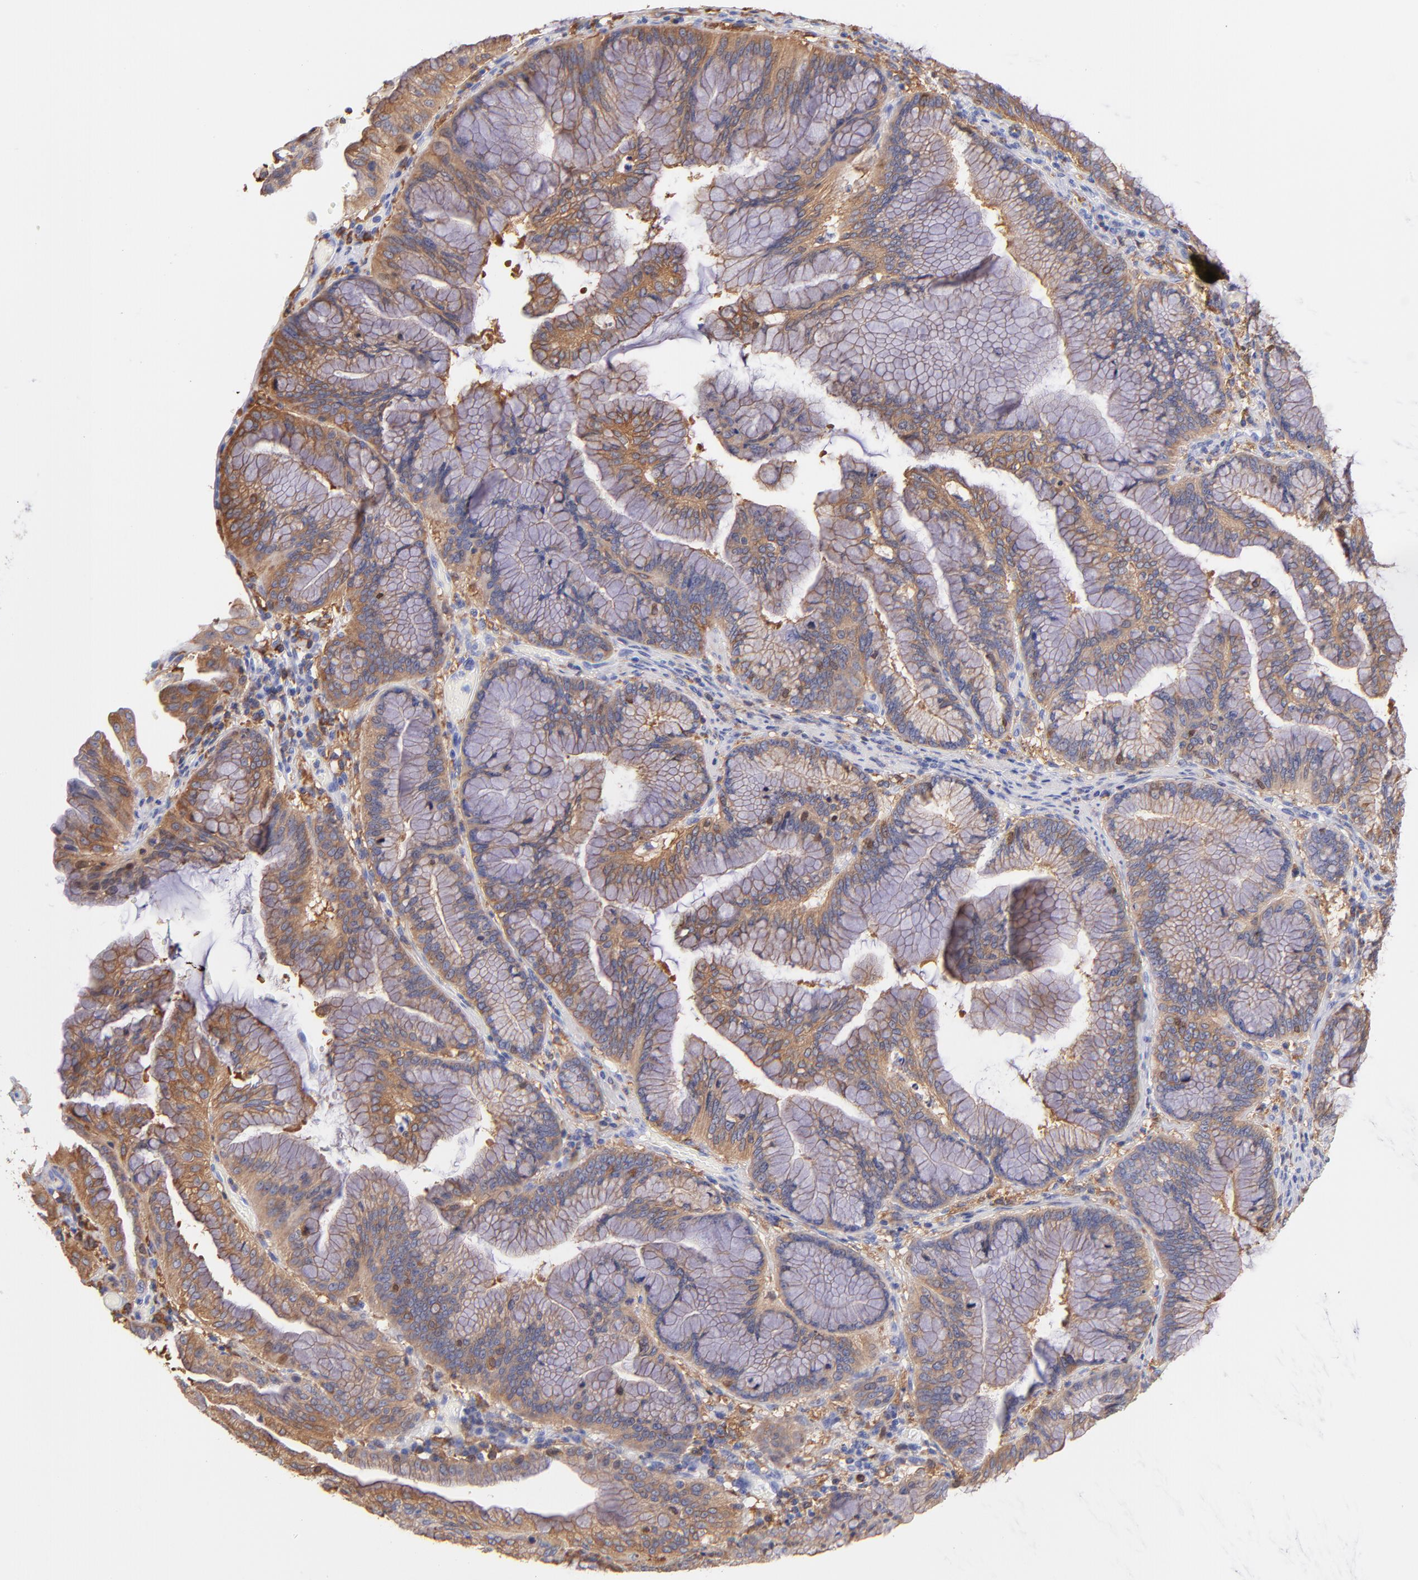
{"staining": {"intensity": "moderate", "quantity": ">75%", "location": "cytoplasmic/membranous"}, "tissue": "pancreatic cancer", "cell_type": "Tumor cells", "image_type": "cancer", "snomed": [{"axis": "morphology", "description": "Adenocarcinoma, NOS"}, {"axis": "topography", "description": "Pancreas"}], "caption": "A brown stain shows moderate cytoplasmic/membranous staining of a protein in human adenocarcinoma (pancreatic) tumor cells. (Brightfield microscopy of DAB IHC at high magnification).", "gene": "PRKCA", "patient": {"sex": "female", "age": 64}}